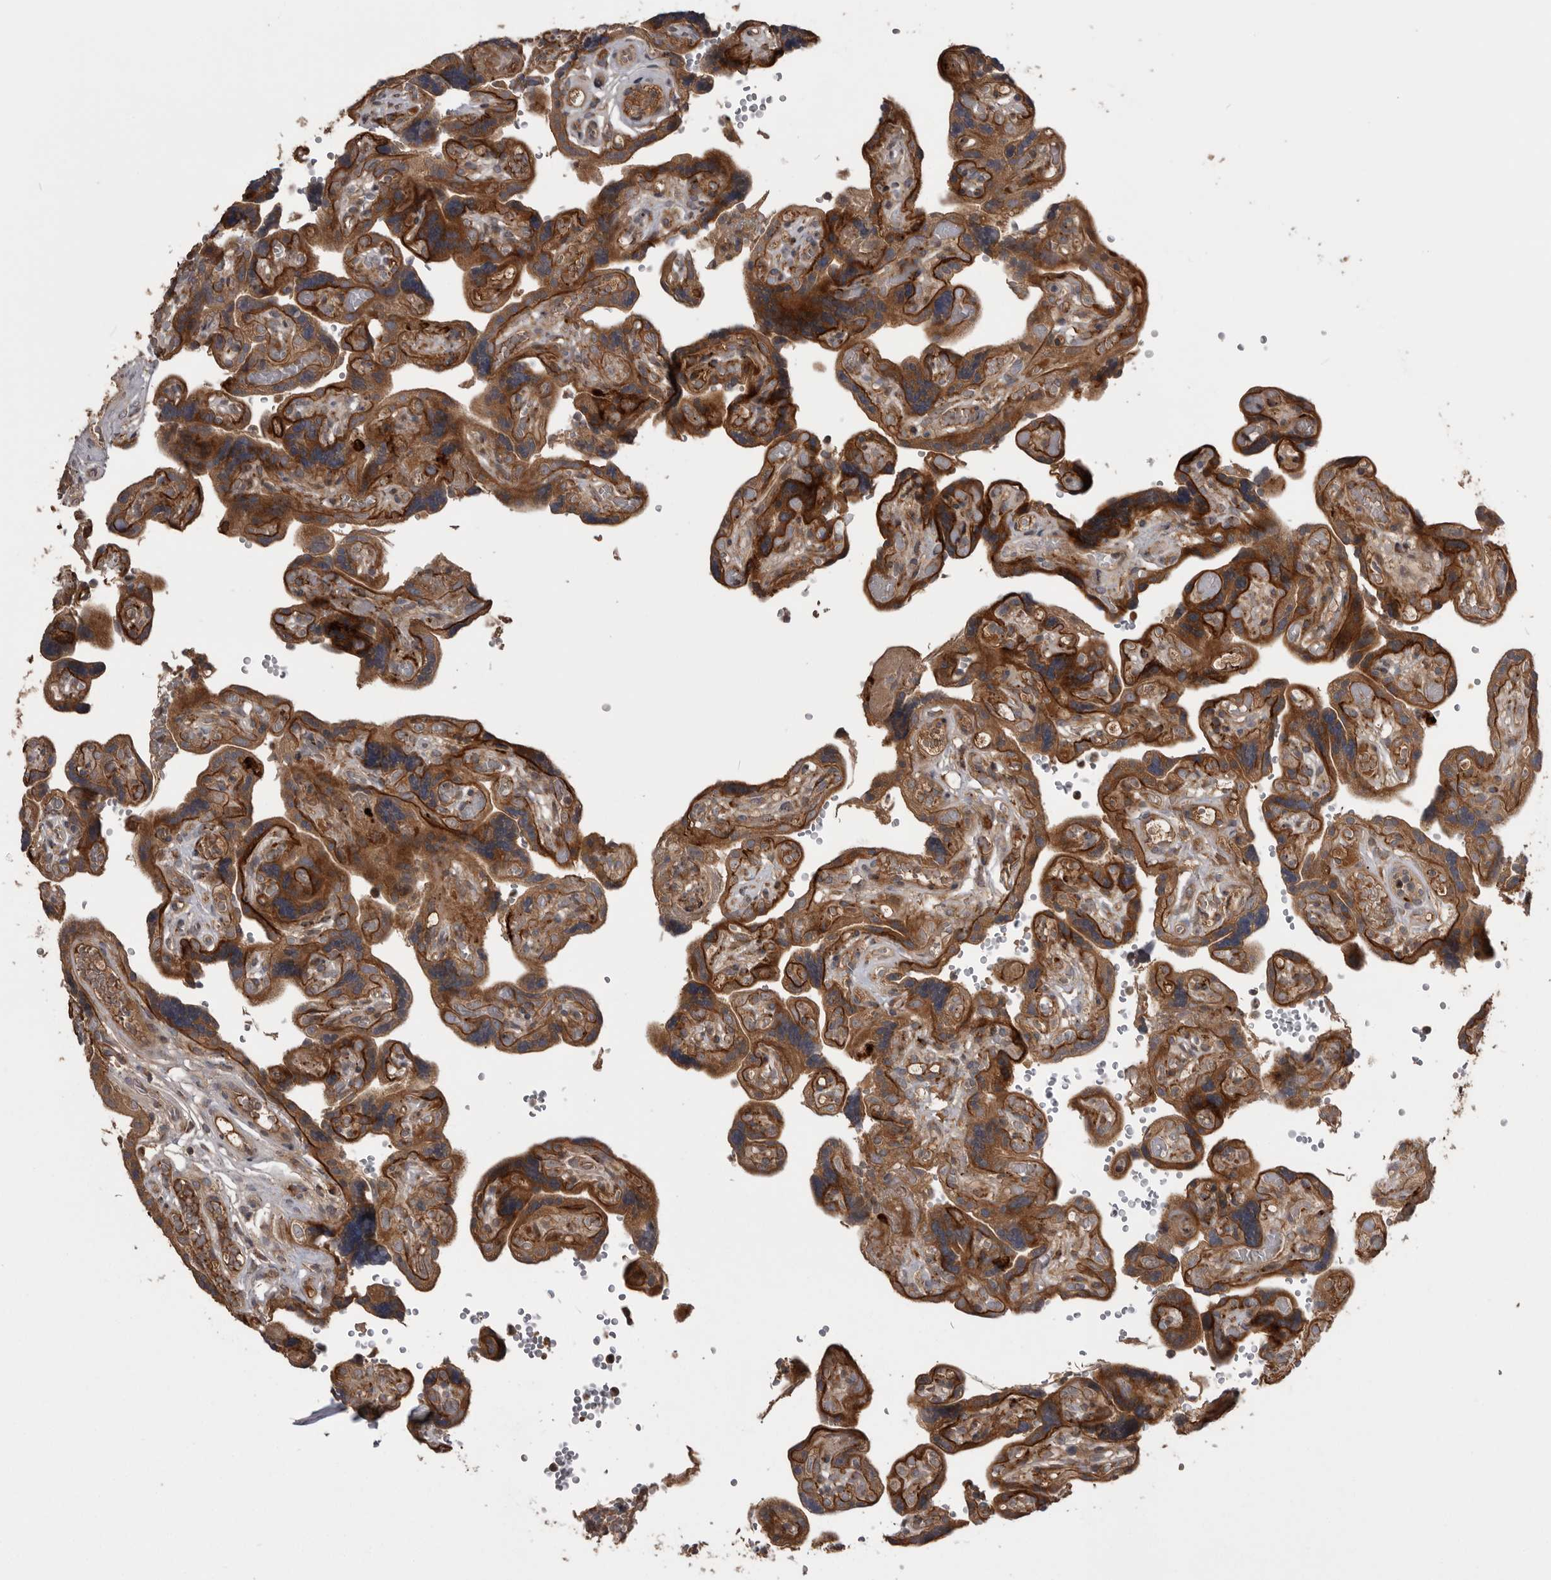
{"staining": {"intensity": "strong", "quantity": ">75%", "location": "cytoplasmic/membranous"}, "tissue": "placenta", "cell_type": "Trophoblastic cells", "image_type": "normal", "snomed": [{"axis": "morphology", "description": "Normal tissue, NOS"}, {"axis": "topography", "description": "Placenta"}], "caption": "Benign placenta was stained to show a protein in brown. There is high levels of strong cytoplasmic/membranous staining in about >75% of trophoblastic cells. The protein of interest is shown in brown color, while the nuclei are stained blue.", "gene": "RAB3GAP2", "patient": {"sex": "female", "age": 30}}